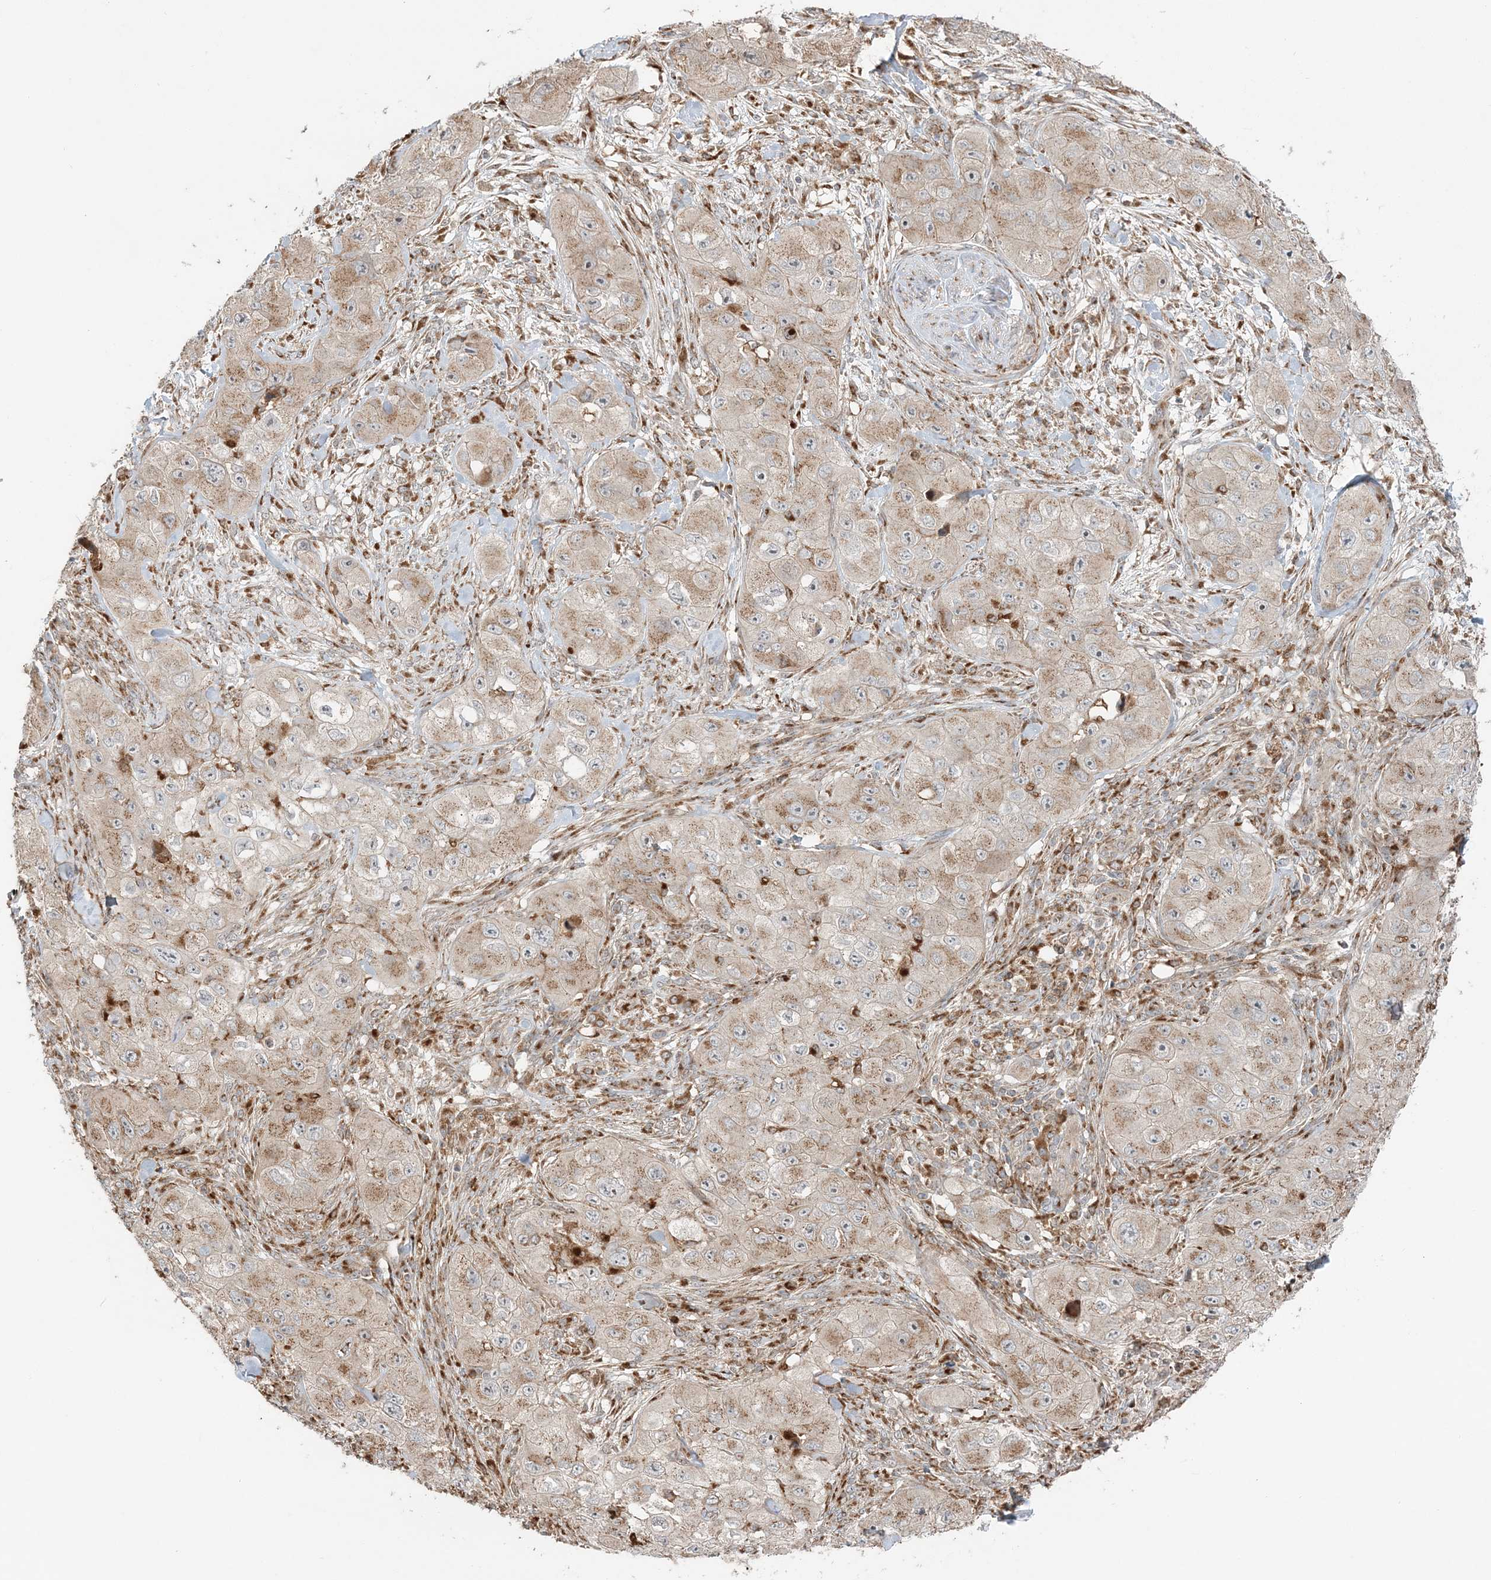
{"staining": {"intensity": "weak", "quantity": ">75%", "location": "cytoplasmic/membranous"}, "tissue": "skin cancer", "cell_type": "Tumor cells", "image_type": "cancer", "snomed": [{"axis": "morphology", "description": "Squamous cell carcinoma, NOS"}, {"axis": "topography", "description": "Skin"}, {"axis": "topography", "description": "Subcutis"}], "caption": "Tumor cells exhibit weak cytoplasmic/membranous expression in about >75% of cells in squamous cell carcinoma (skin).", "gene": "ABCC3", "patient": {"sex": "male", "age": 73}}